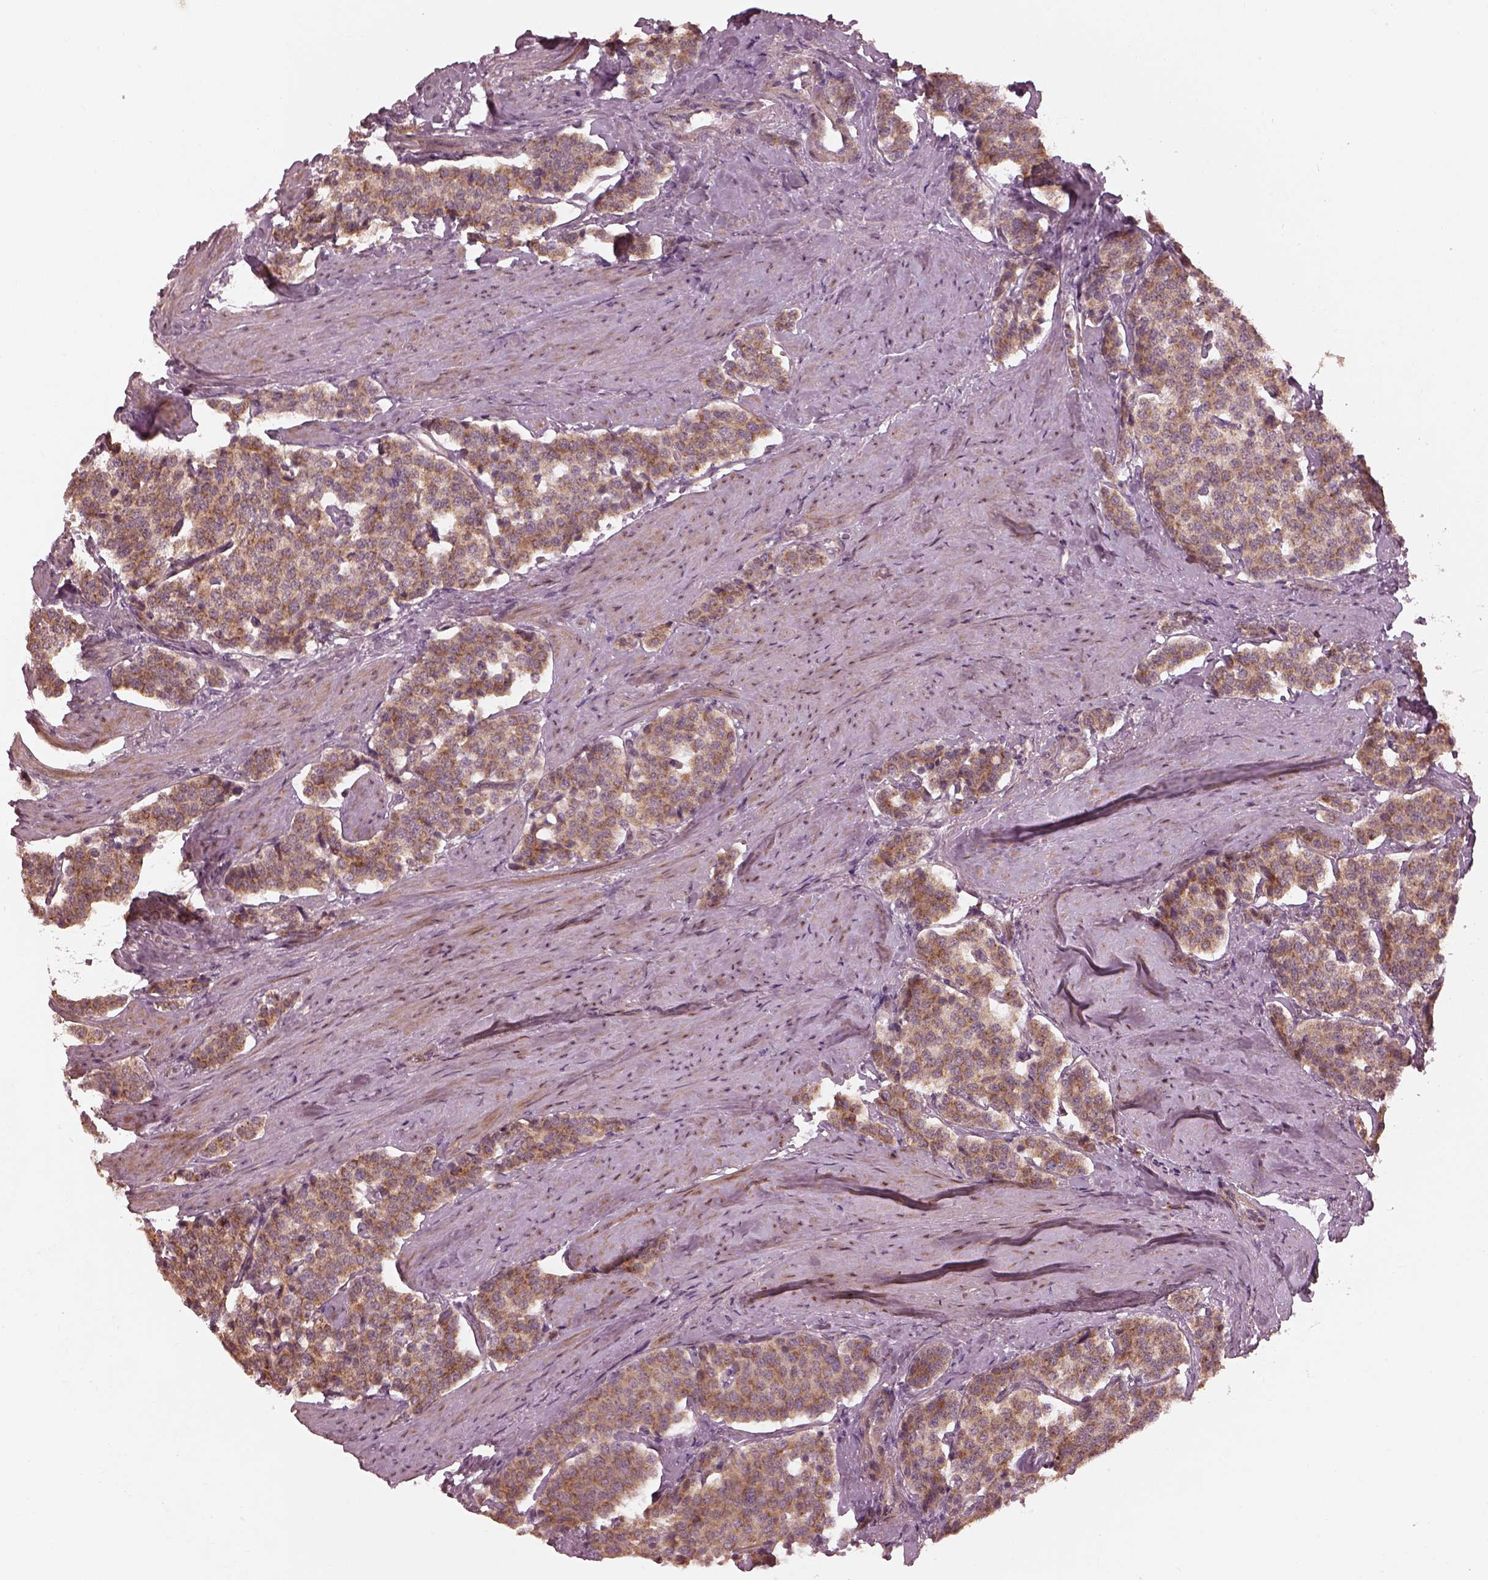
{"staining": {"intensity": "moderate", "quantity": "25%-75%", "location": "cytoplasmic/membranous"}, "tissue": "carcinoid", "cell_type": "Tumor cells", "image_type": "cancer", "snomed": [{"axis": "morphology", "description": "Carcinoid, malignant, NOS"}, {"axis": "topography", "description": "Small intestine"}], "caption": "Malignant carcinoid stained with immunohistochemistry shows moderate cytoplasmic/membranous expression in about 25%-75% of tumor cells.", "gene": "SLC25A46", "patient": {"sex": "female", "age": 58}}